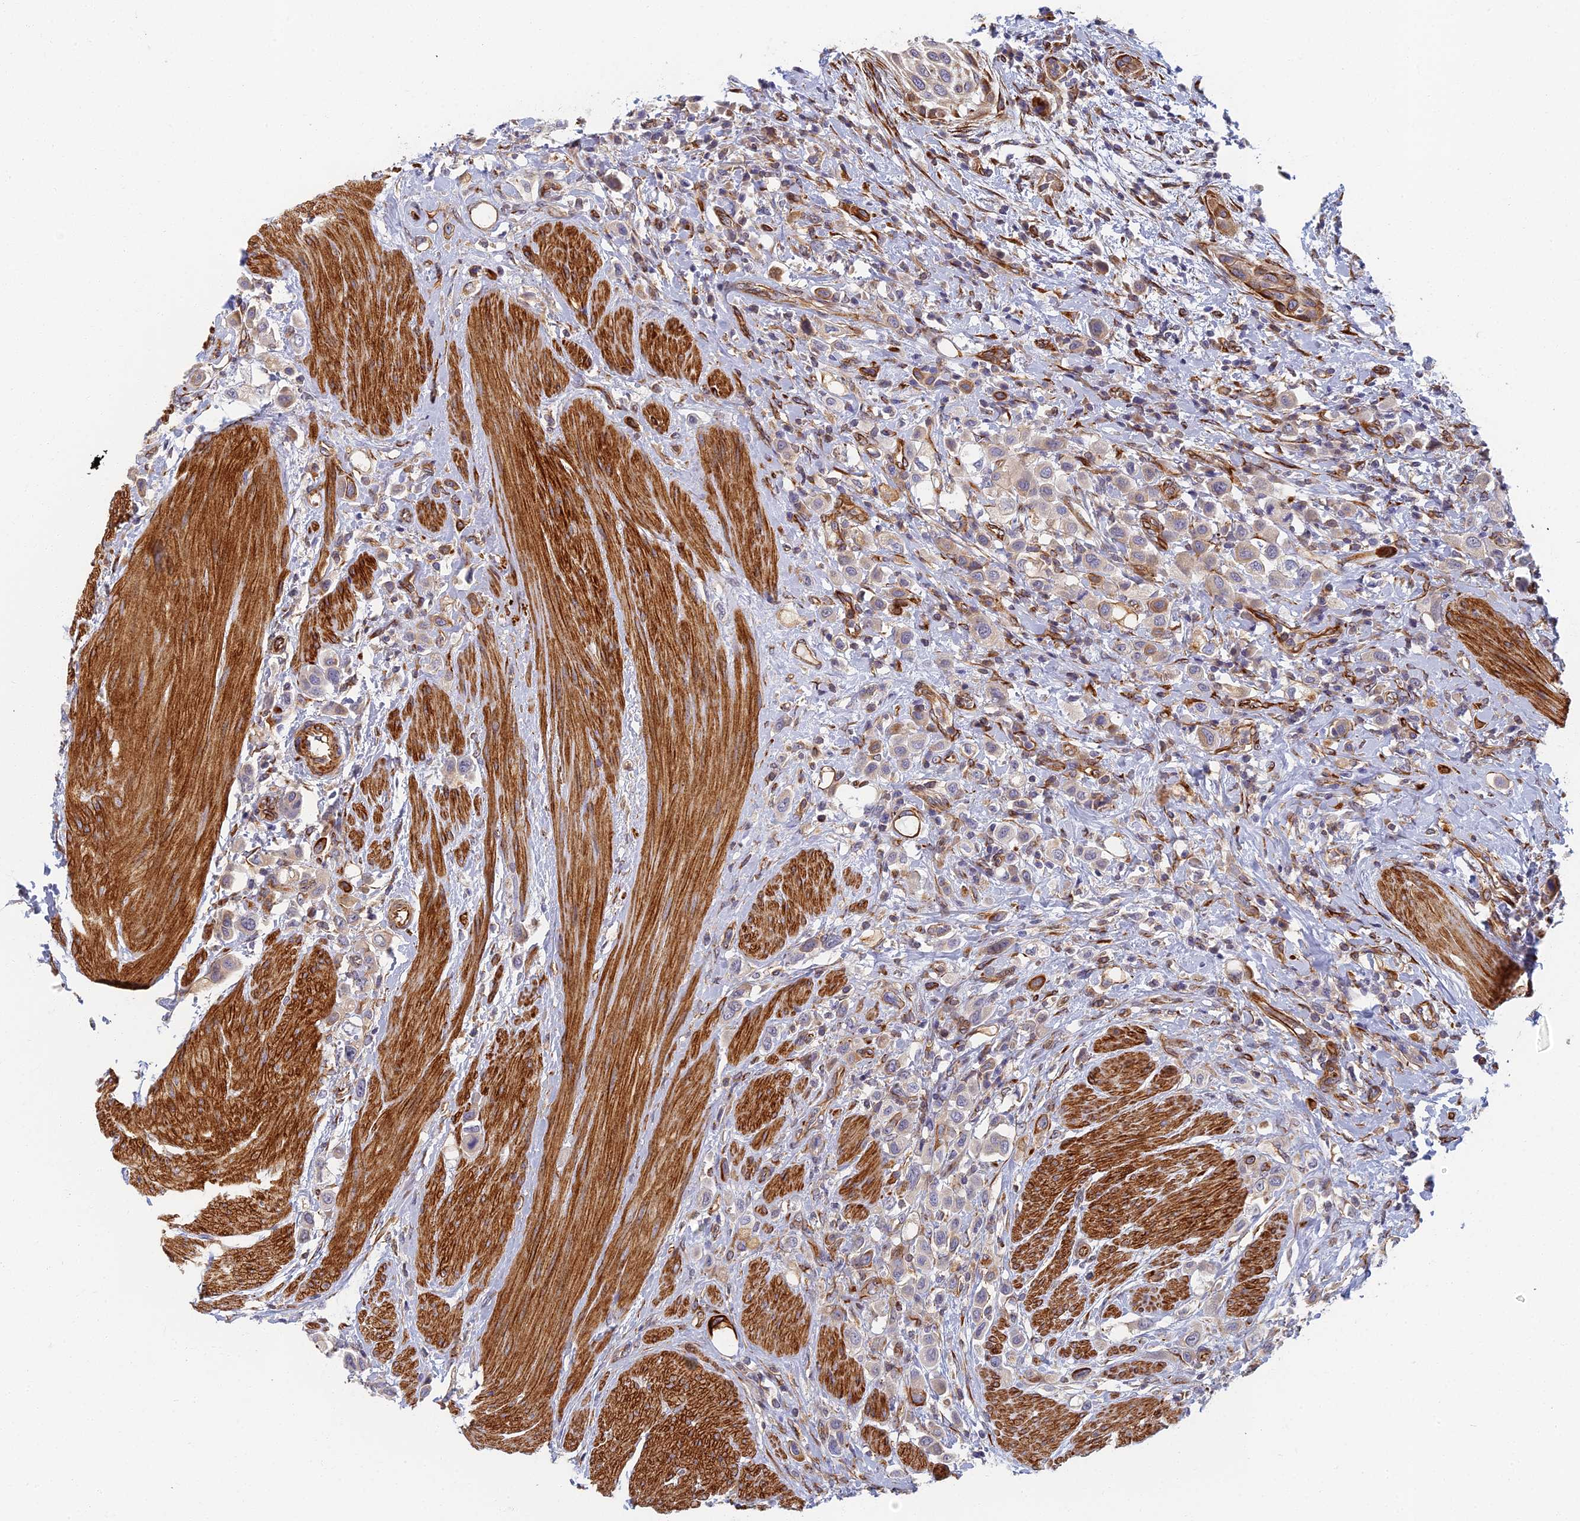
{"staining": {"intensity": "weak", "quantity": "<25%", "location": "cytoplasmic/membranous"}, "tissue": "urothelial cancer", "cell_type": "Tumor cells", "image_type": "cancer", "snomed": [{"axis": "morphology", "description": "Urothelial carcinoma, High grade"}, {"axis": "topography", "description": "Urinary bladder"}], "caption": "This is an immunohistochemistry (IHC) photomicrograph of urothelial carcinoma (high-grade). There is no staining in tumor cells.", "gene": "ABCB10", "patient": {"sex": "male", "age": 50}}